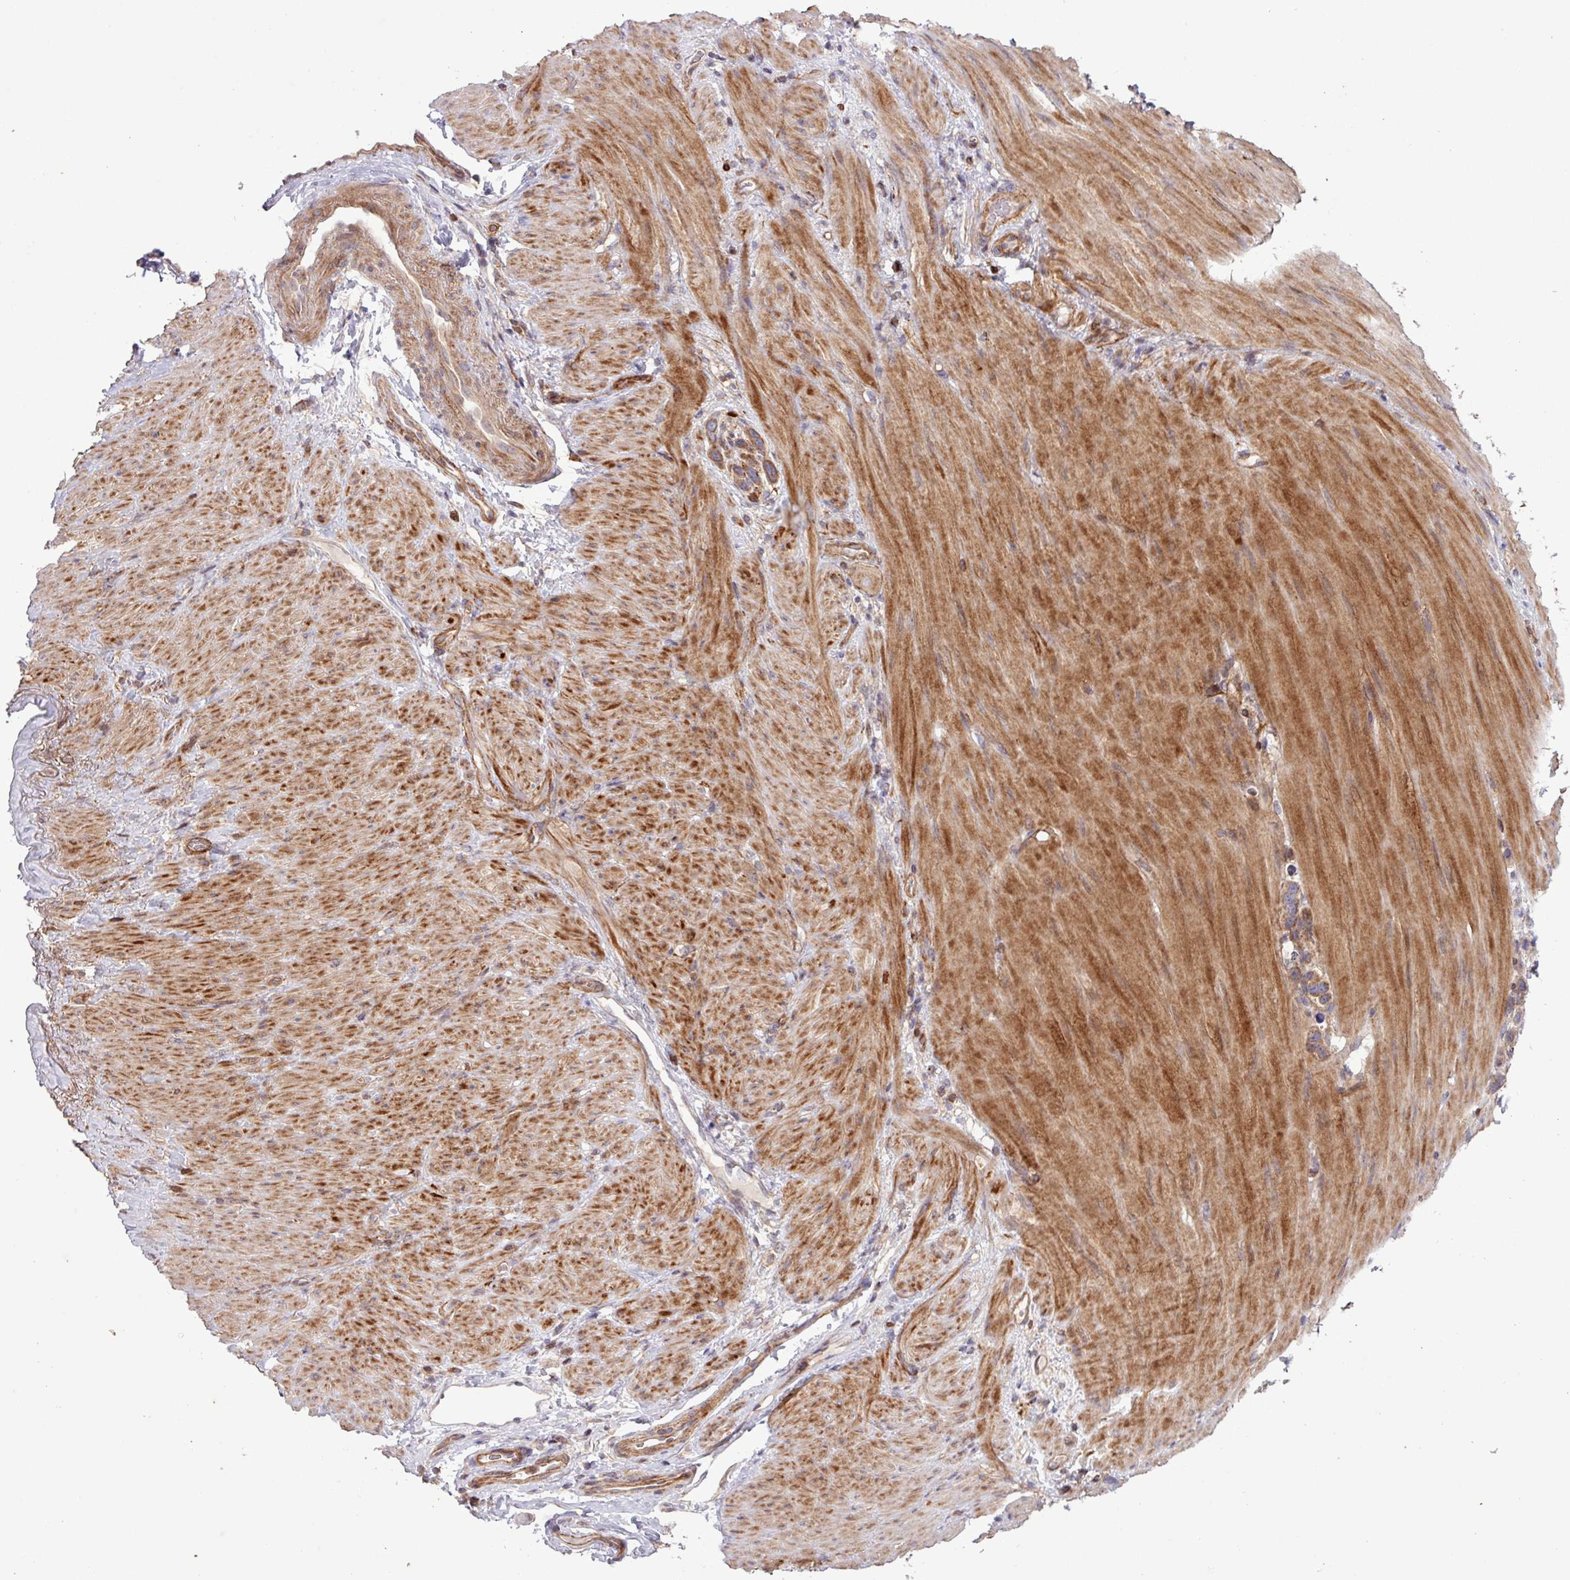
{"staining": {"intensity": "moderate", "quantity": ">75%", "location": "cytoplasmic/membranous"}, "tissue": "stomach cancer", "cell_type": "Tumor cells", "image_type": "cancer", "snomed": [{"axis": "morphology", "description": "Adenocarcinoma, NOS"}, {"axis": "topography", "description": "Stomach"}], "caption": "Stomach cancer (adenocarcinoma) was stained to show a protein in brown. There is medium levels of moderate cytoplasmic/membranous expression in approximately >75% of tumor cells.", "gene": "CNTRL", "patient": {"sex": "female", "age": 65}}